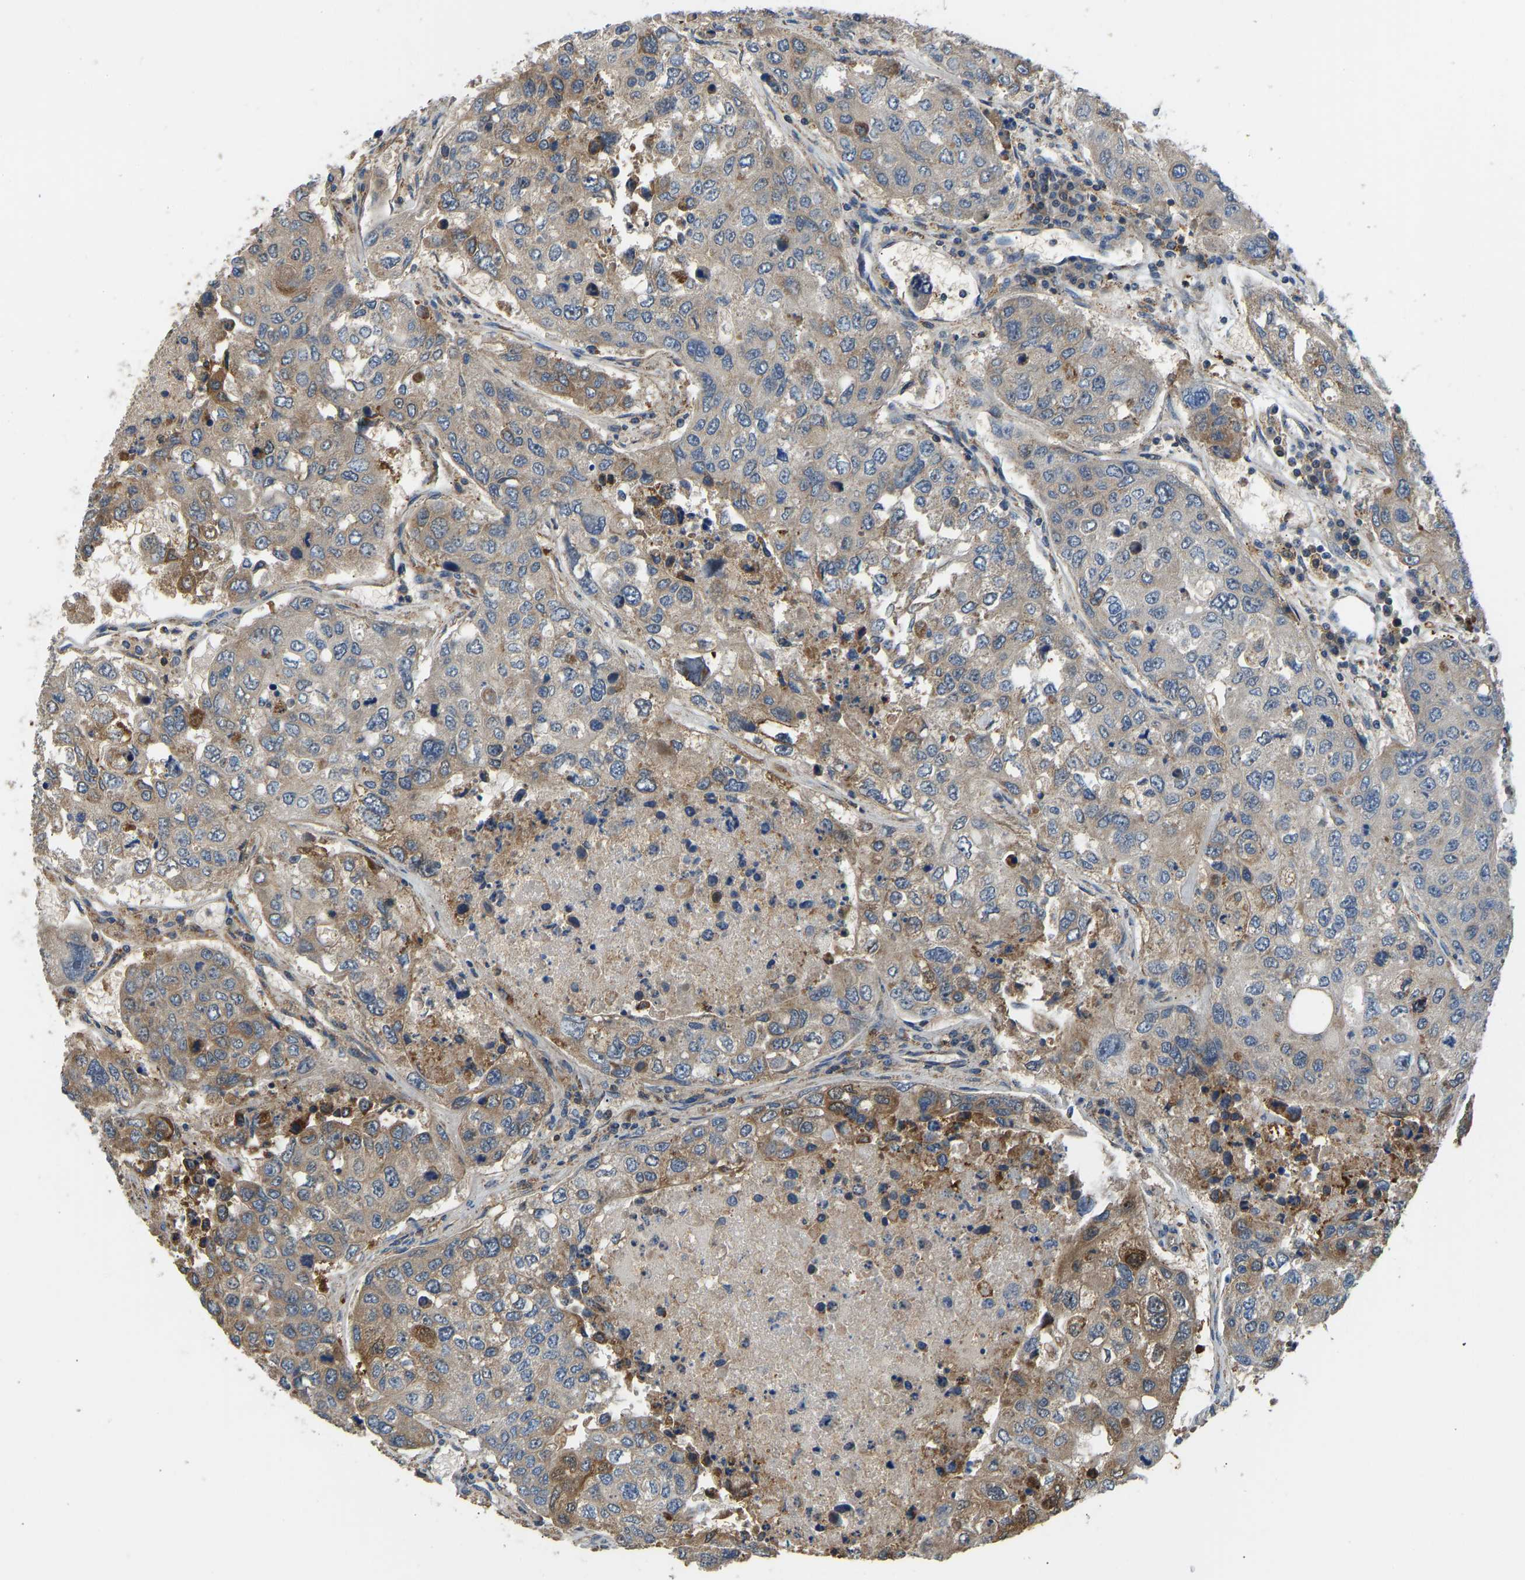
{"staining": {"intensity": "moderate", "quantity": ">75%", "location": "cytoplasmic/membranous"}, "tissue": "urothelial cancer", "cell_type": "Tumor cells", "image_type": "cancer", "snomed": [{"axis": "morphology", "description": "Urothelial carcinoma, High grade"}, {"axis": "topography", "description": "Lymph node"}, {"axis": "topography", "description": "Urinary bladder"}], "caption": "Immunohistochemical staining of urothelial carcinoma (high-grade) exhibits moderate cytoplasmic/membranous protein positivity in approximately >75% of tumor cells.", "gene": "RBP1", "patient": {"sex": "male", "age": 51}}